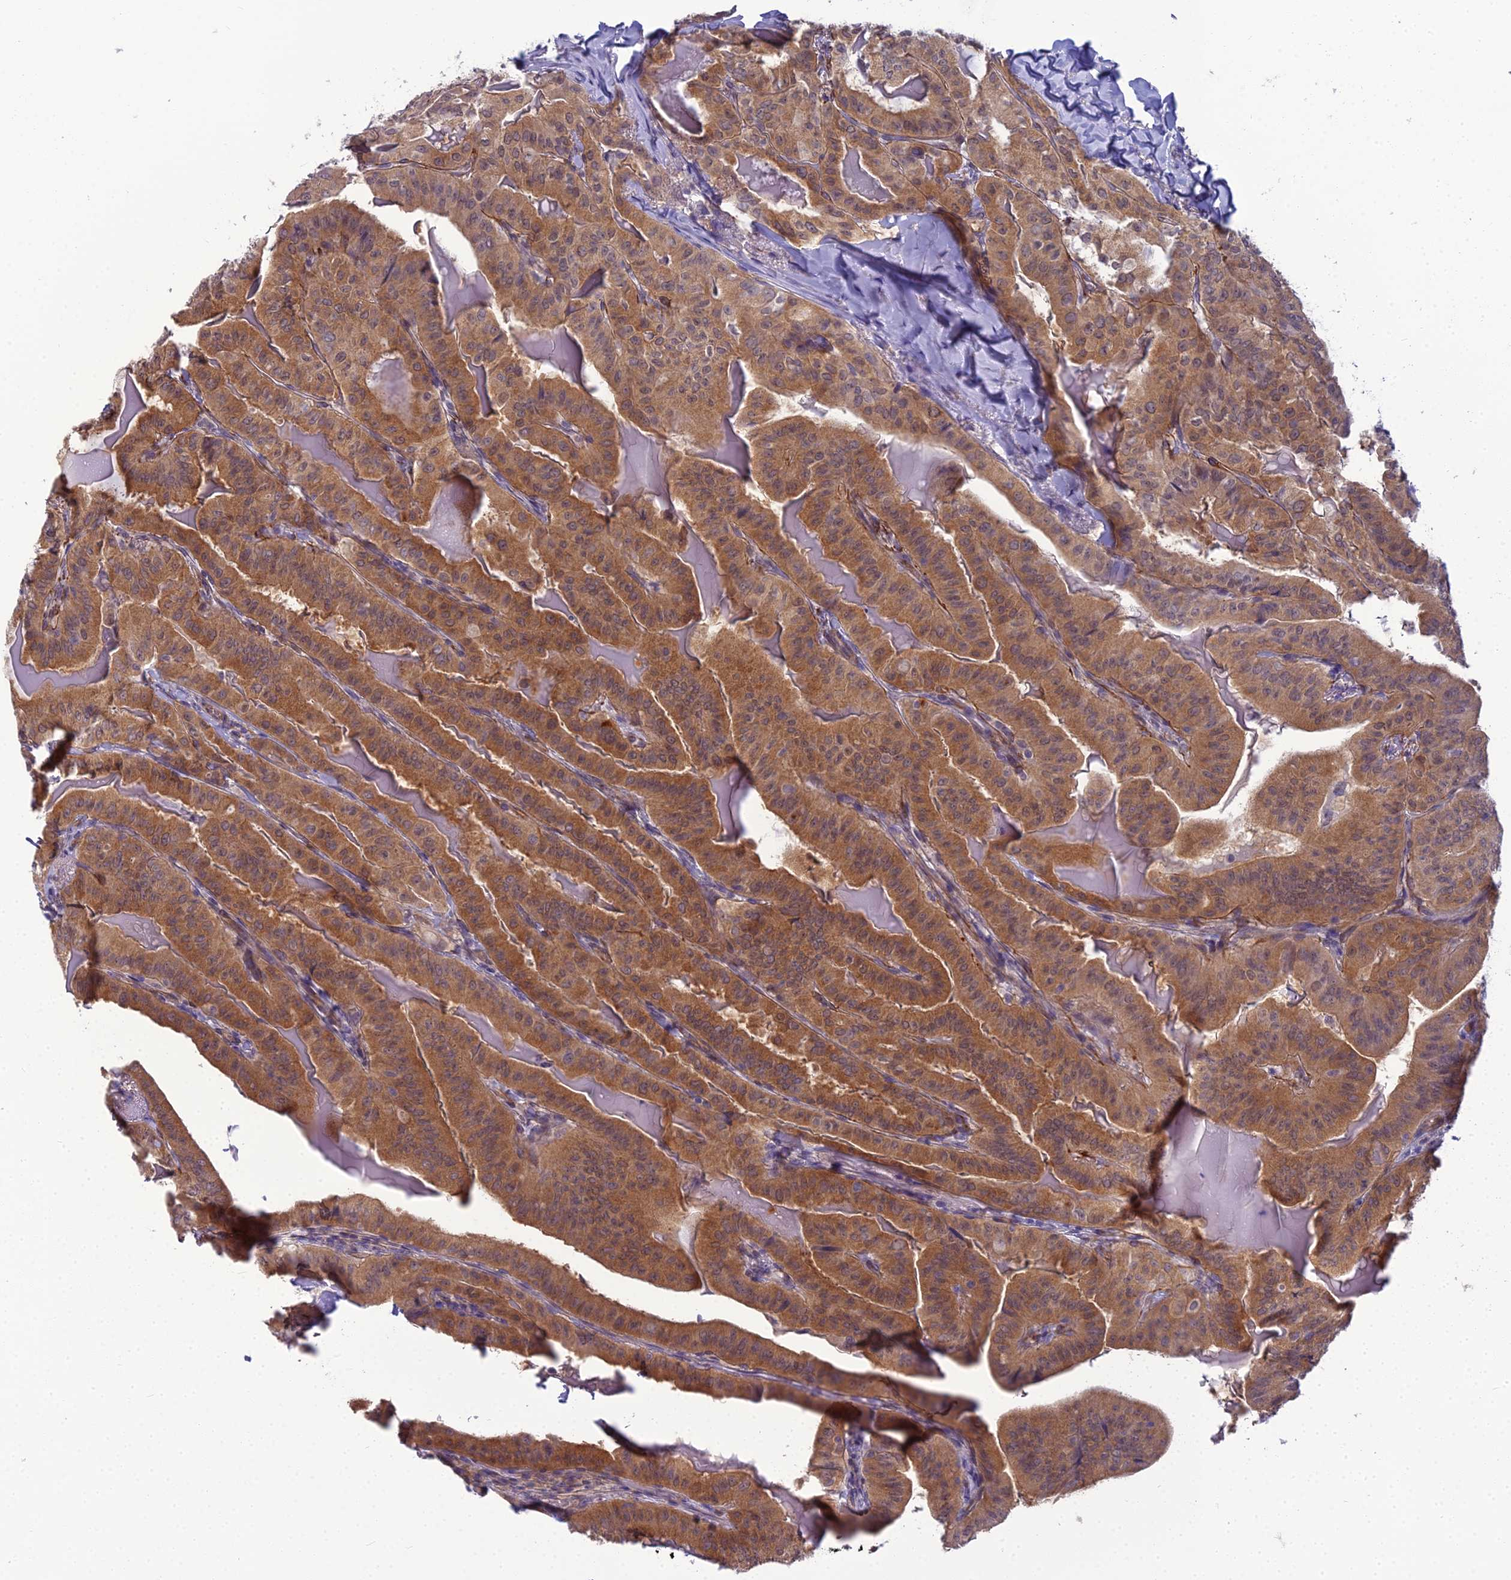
{"staining": {"intensity": "moderate", "quantity": ">75%", "location": "cytoplasmic/membranous,nuclear"}, "tissue": "thyroid cancer", "cell_type": "Tumor cells", "image_type": "cancer", "snomed": [{"axis": "morphology", "description": "Papillary adenocarcinoma, NOS"}, {"axis": "topography", "description": "Thyroid gland"}], "caption": "This histopathology image reveals immunohistochemistry staining of human thyroid cancer (papillary adenocarcinoma), with medium moderate cytoplasmic/membranous and nuclear expression in approximately >75% of tumor cells.", "gene": "RGL3", "patient": {"sex": "female", "age": 68}}